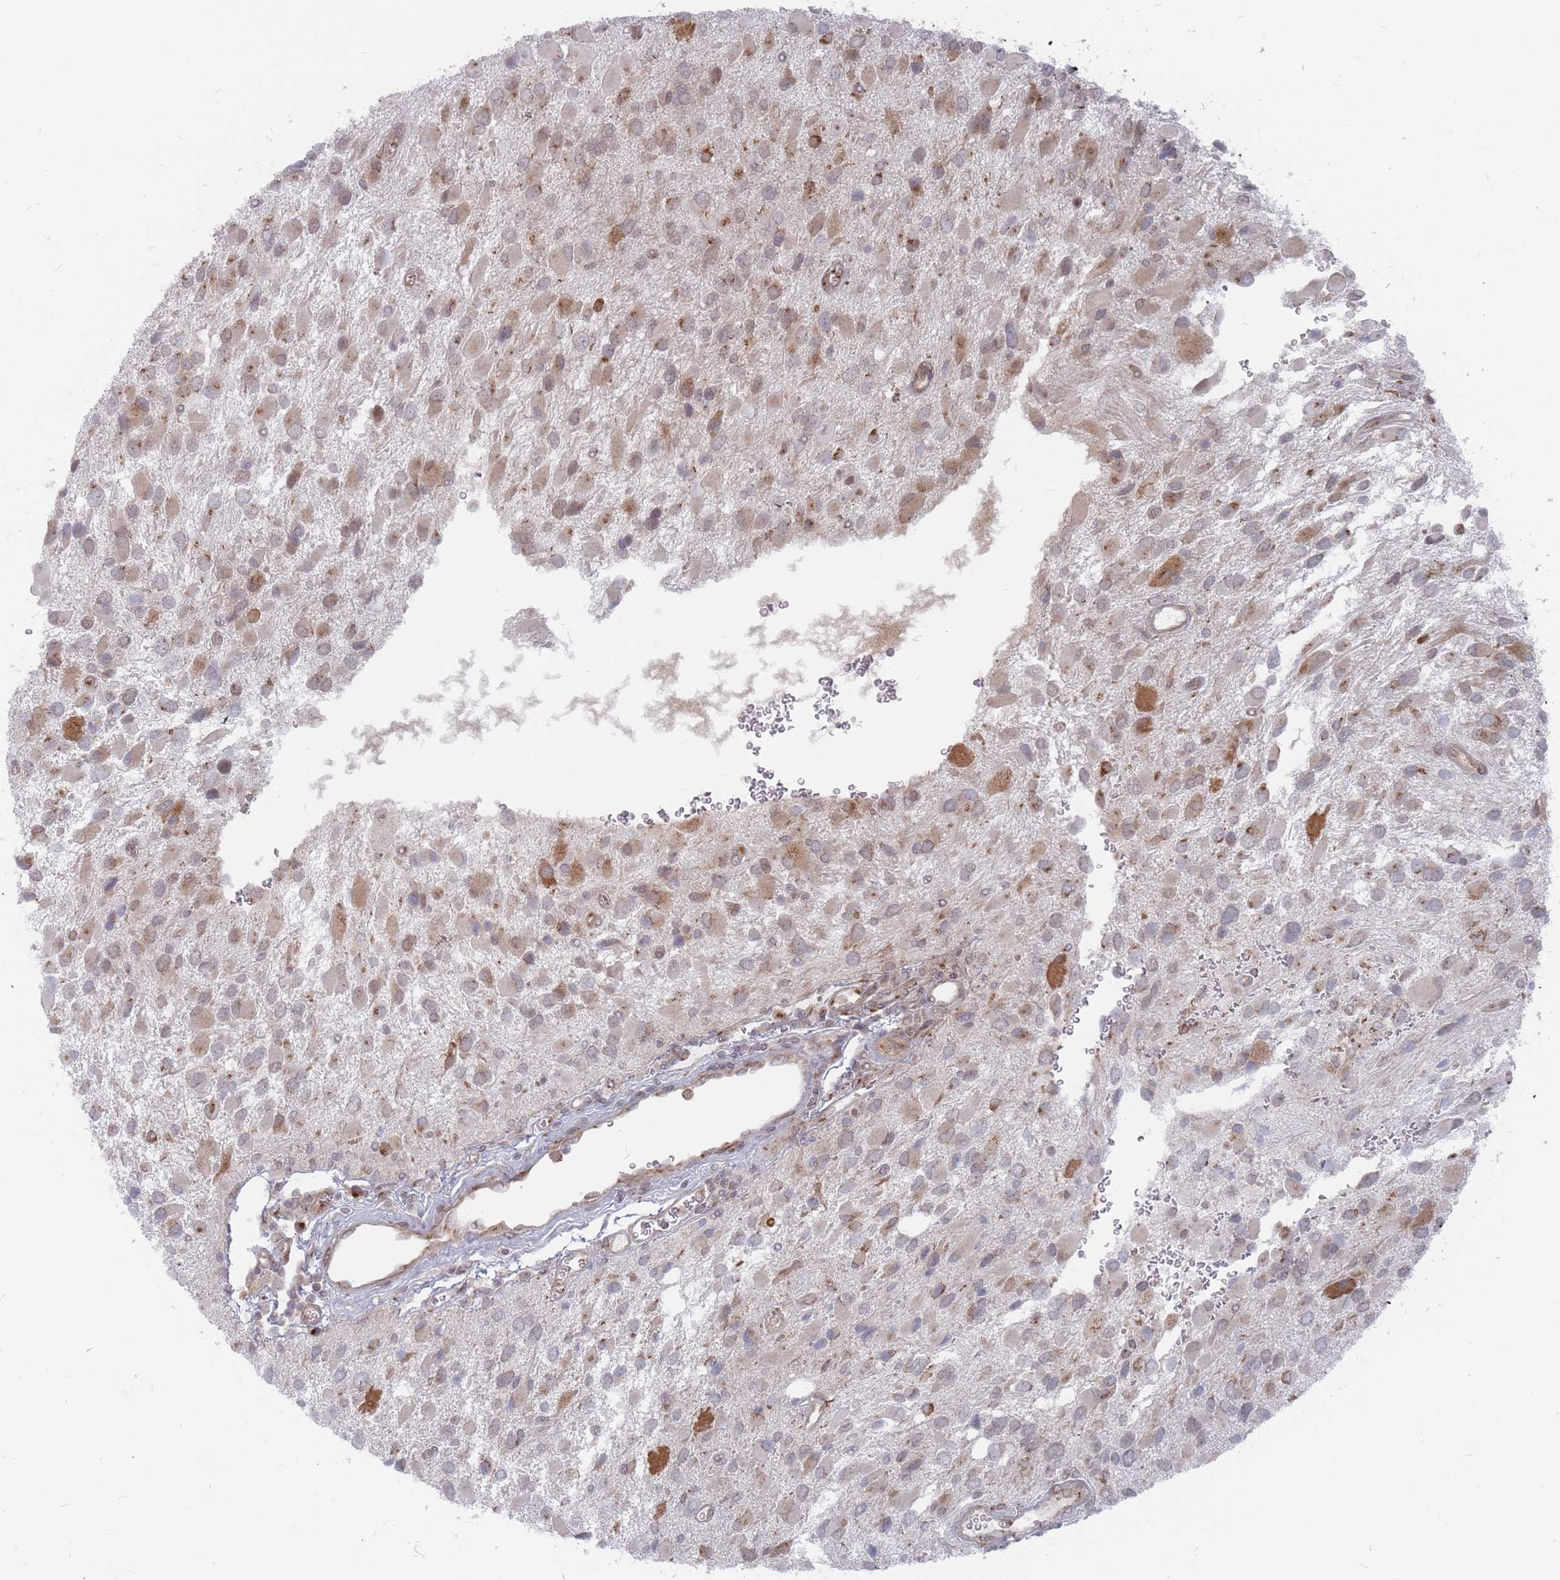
{"staining": {"intensity": "moderate", "quantity": "<25%", "location": "cytoplasmic/membranous"}, "tissue": "glioma", "cell_type": "Tumor cells", "image_type": "cancer", "snomed": [{"axis": "morphology", "description": "Glioma, malignant, High grade"}, {"axis": "topography", "description": "Brain"}], "caption": "Brown immunohistochemical staining in malignant glioma (high-grade) reveals moderate cytoplasmic/membranous staining in approximately <25% of tumor cells.", "gene": "FMO4", "patient": {"sex": "male", "age": 53}}